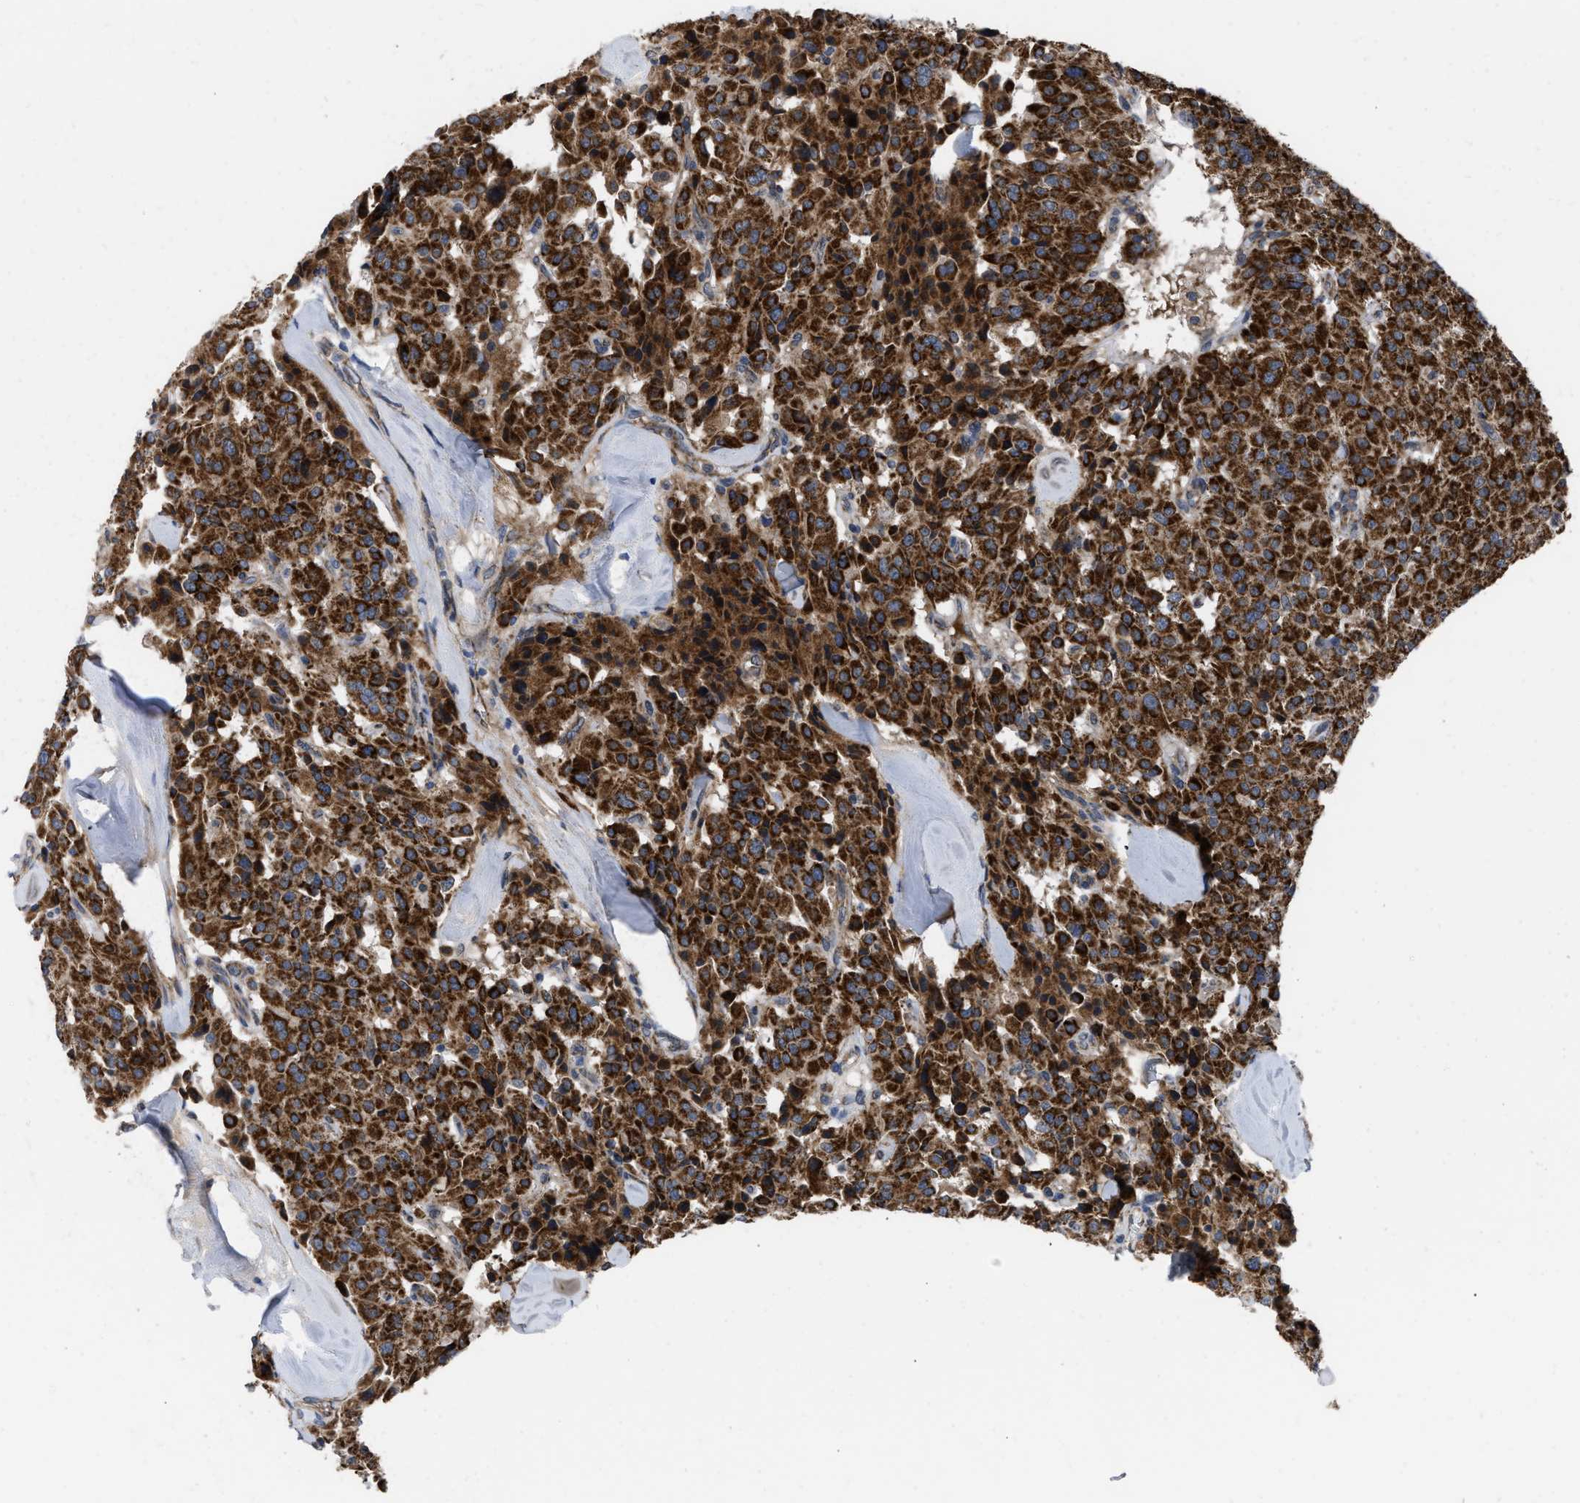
{"staining": {"intensity": "strong", "quantity": ">75%", "location": "cytoplasmic/membranous"}, "tissue": "carcinoid", "cell_type": "Tumor cells", "image_type": "cancer", "snomed": [{"axis": "morphology", "description": "Carcinoid, malignant, NOS"}, {"axis": "topography", "description": "Lung"}], "caption": "The histopathology image reveals a brown stain indicating the presence of a protein in the cytoplasmic/membranous of tumor cells in carcinoid.", "gene": "AKAP1", "patient": {"sex": "male", "age": 30}}